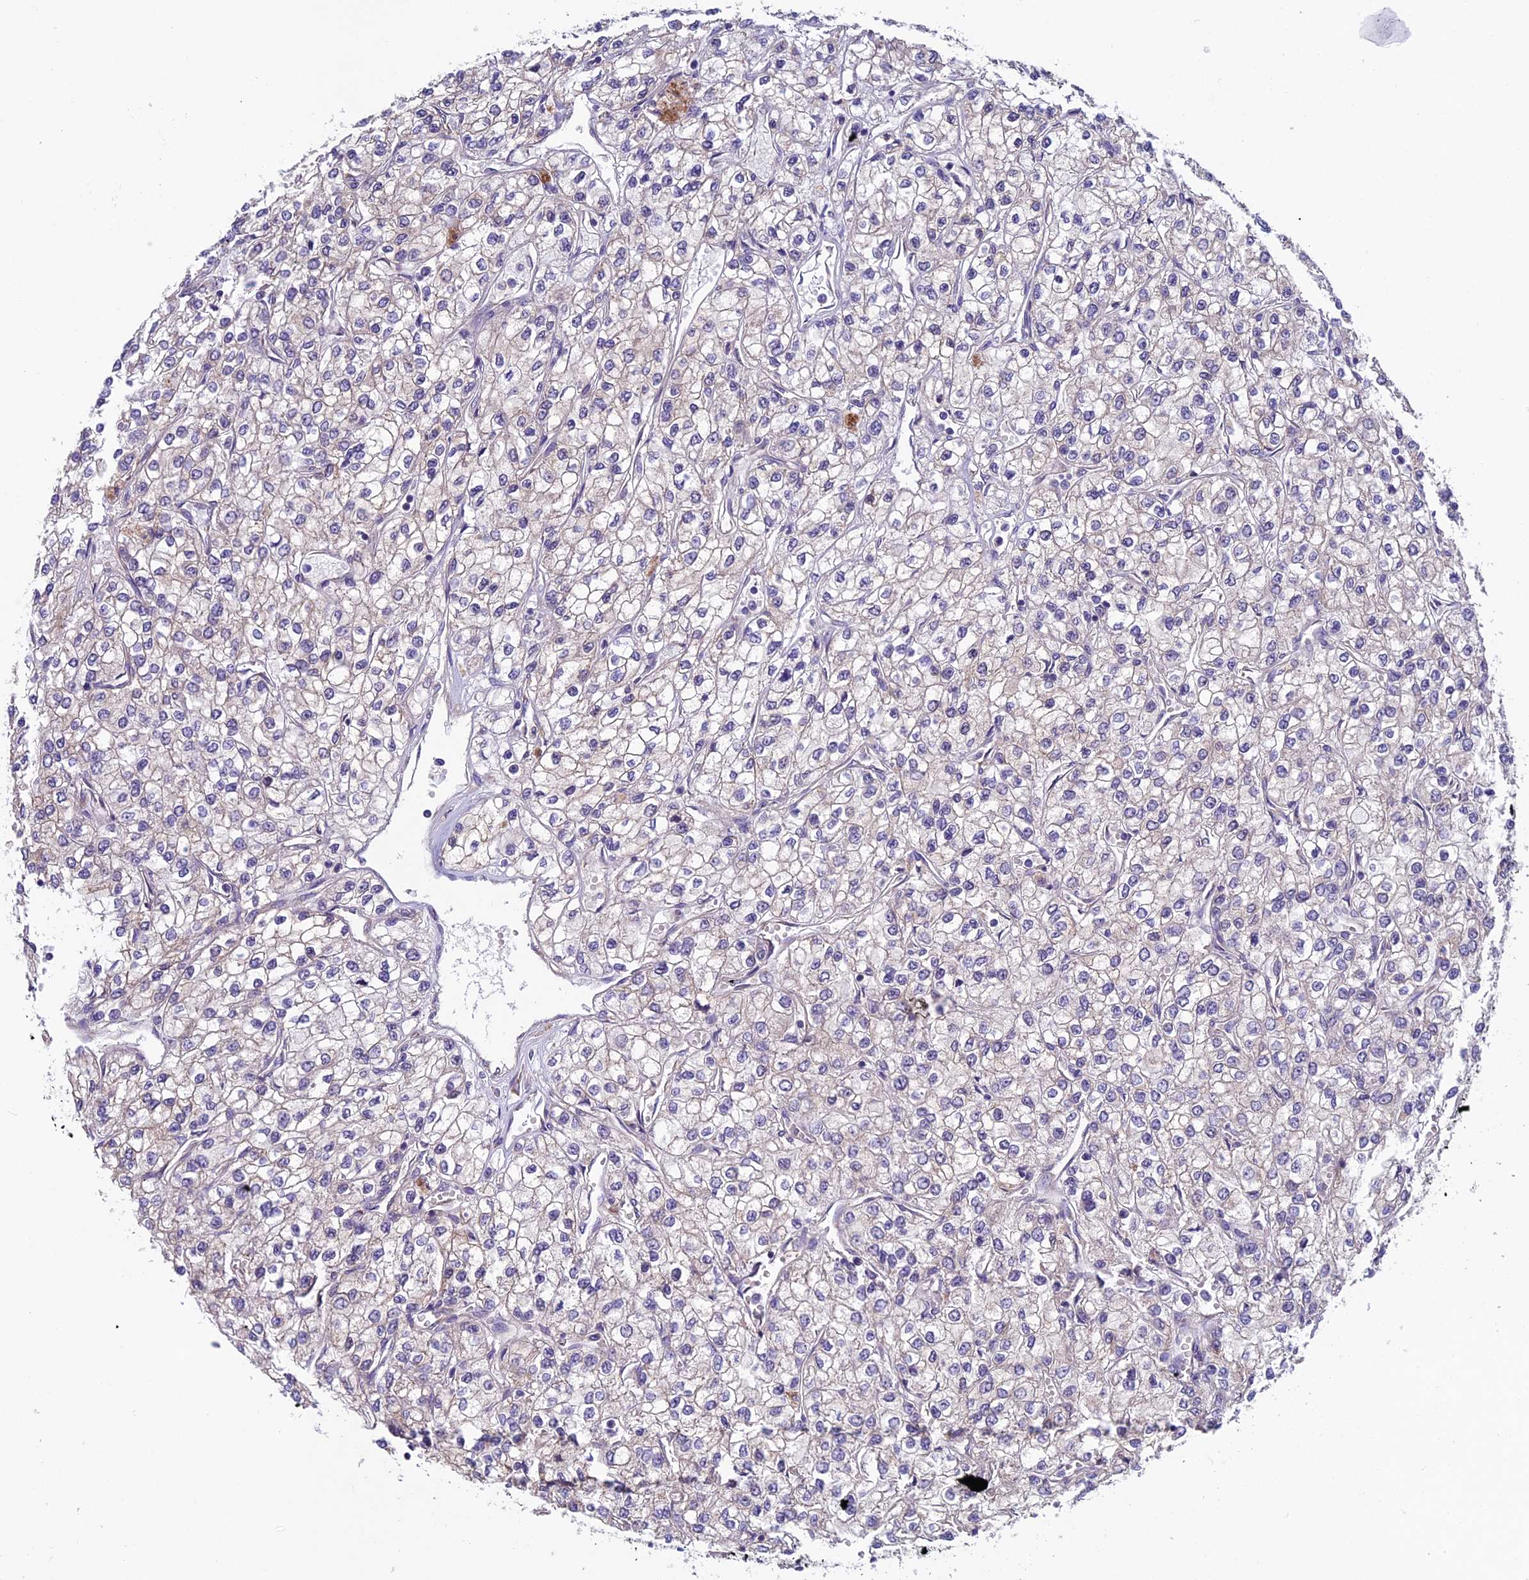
{"staining": {"intensity": "negative", "quantity": "none", "location": "none"}, "tissue": "renal cancer", "cell_type": "Tumor cells", "image_type": "cancer", "snomed": [{"axis": "morphology", "description": "Adenocarcinoma, NOS"}, {"axis": "topography", "description": "Kidney"}], "caption": "The image displays no significant staining in tumor cells of renal adenocarcinoma.", "gene": "DCTN5", "patient": {"sex": "male", "age": 80}}